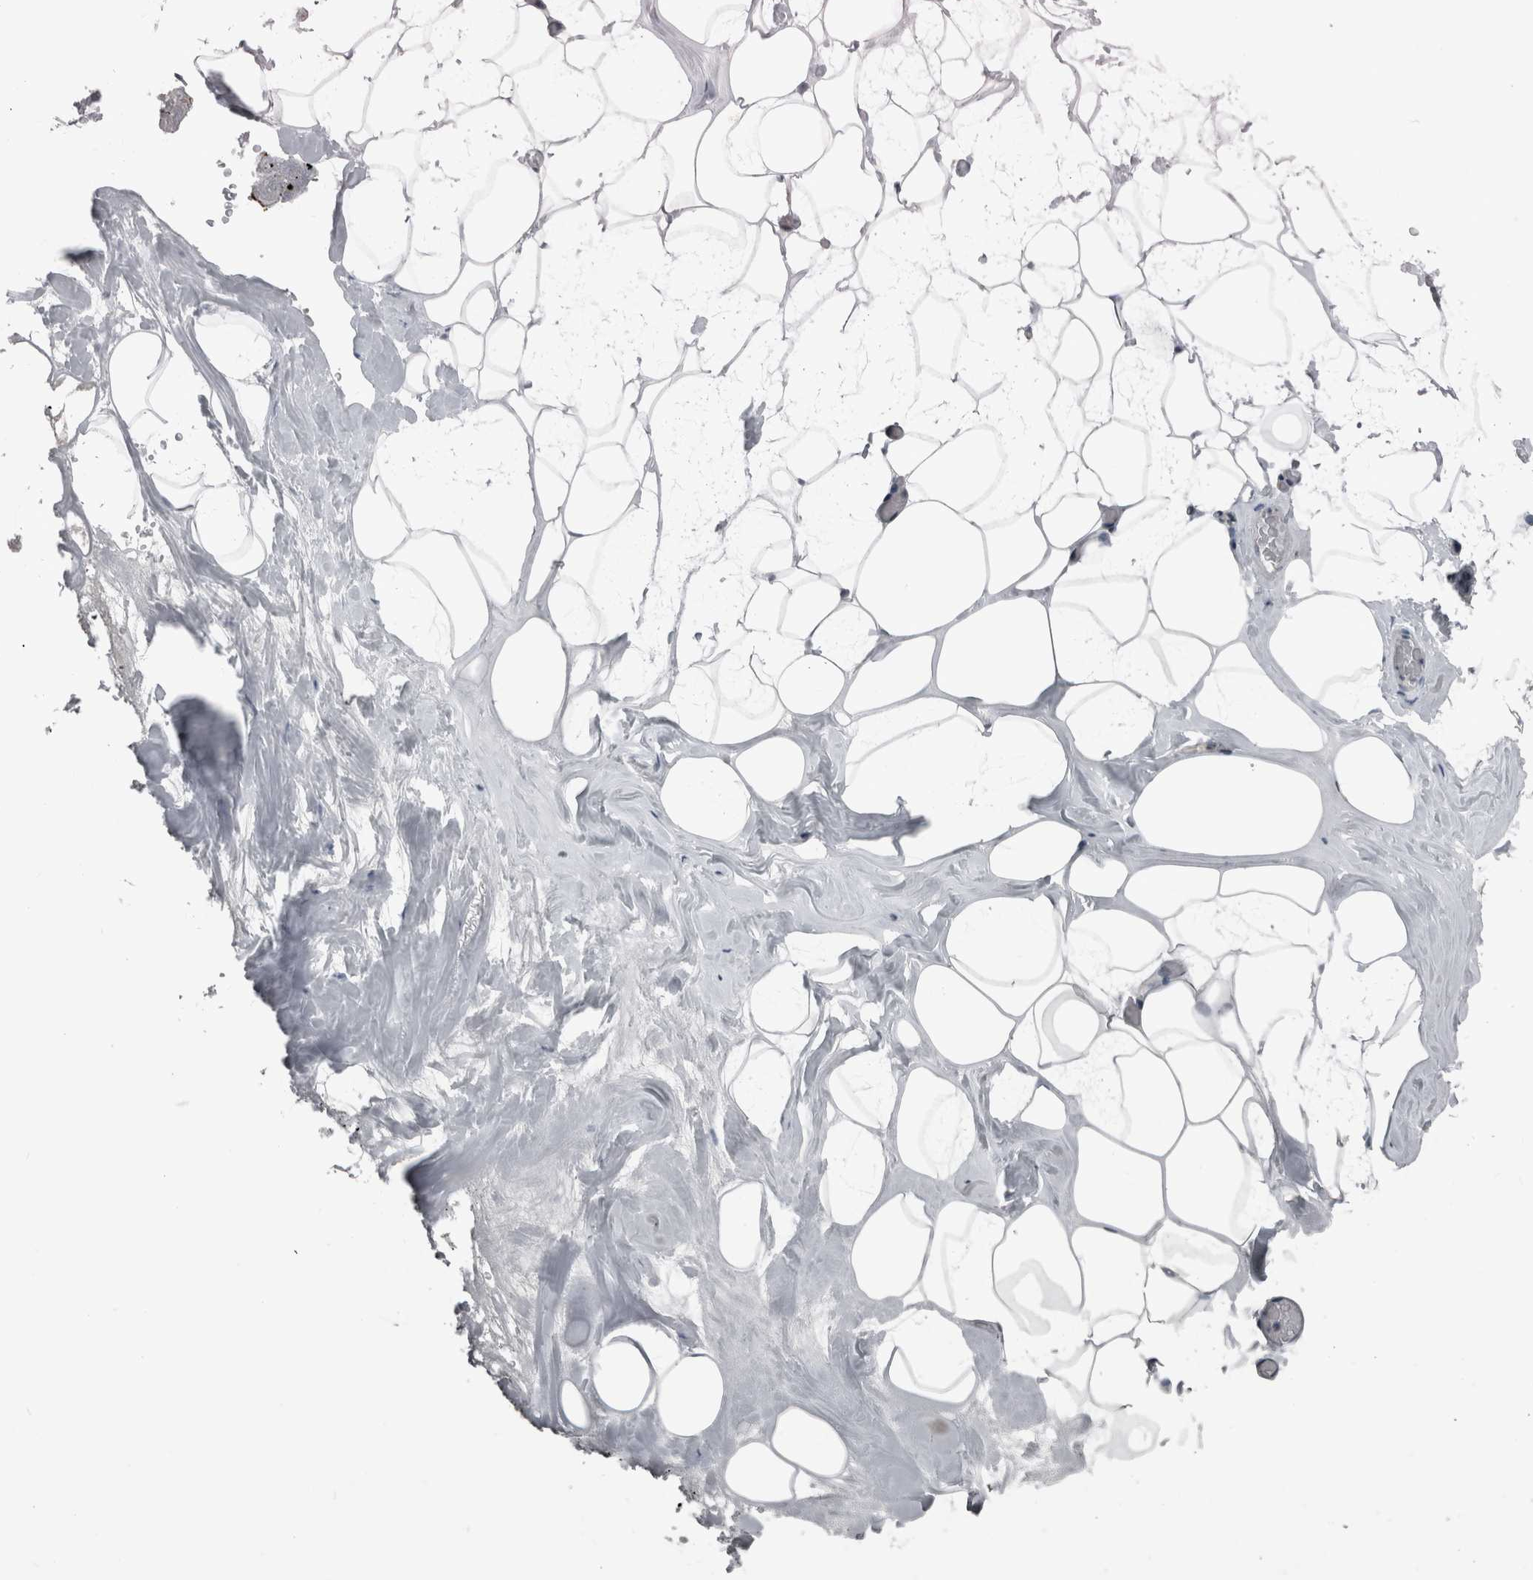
{"staining": {"intensity": "moderate", "quantity": "25%-75%", "location": "nuclear"}, "tissue": "adipose tissue", "cell_type": "Adipocytes", "image_type": "normal", "snomed": [{"axis": "morphology", "description": "Normal tissue, NOS"}, {"axis": "morphology", "description": "Fibrosis, NOS"}, {"axis": "topography", "description": "Breast"}, {"axis": "topography", "description": "Adipose tissue"}], "caption": "Immunohistochemistry (IHC) (DAB) staining of normal adipose tissue demonstrates moderate nuclear protein expression in about 25%-75% of adipocytes.", "gene": "ZBTB21", "patient": {"sex": "female", "age": 39}}